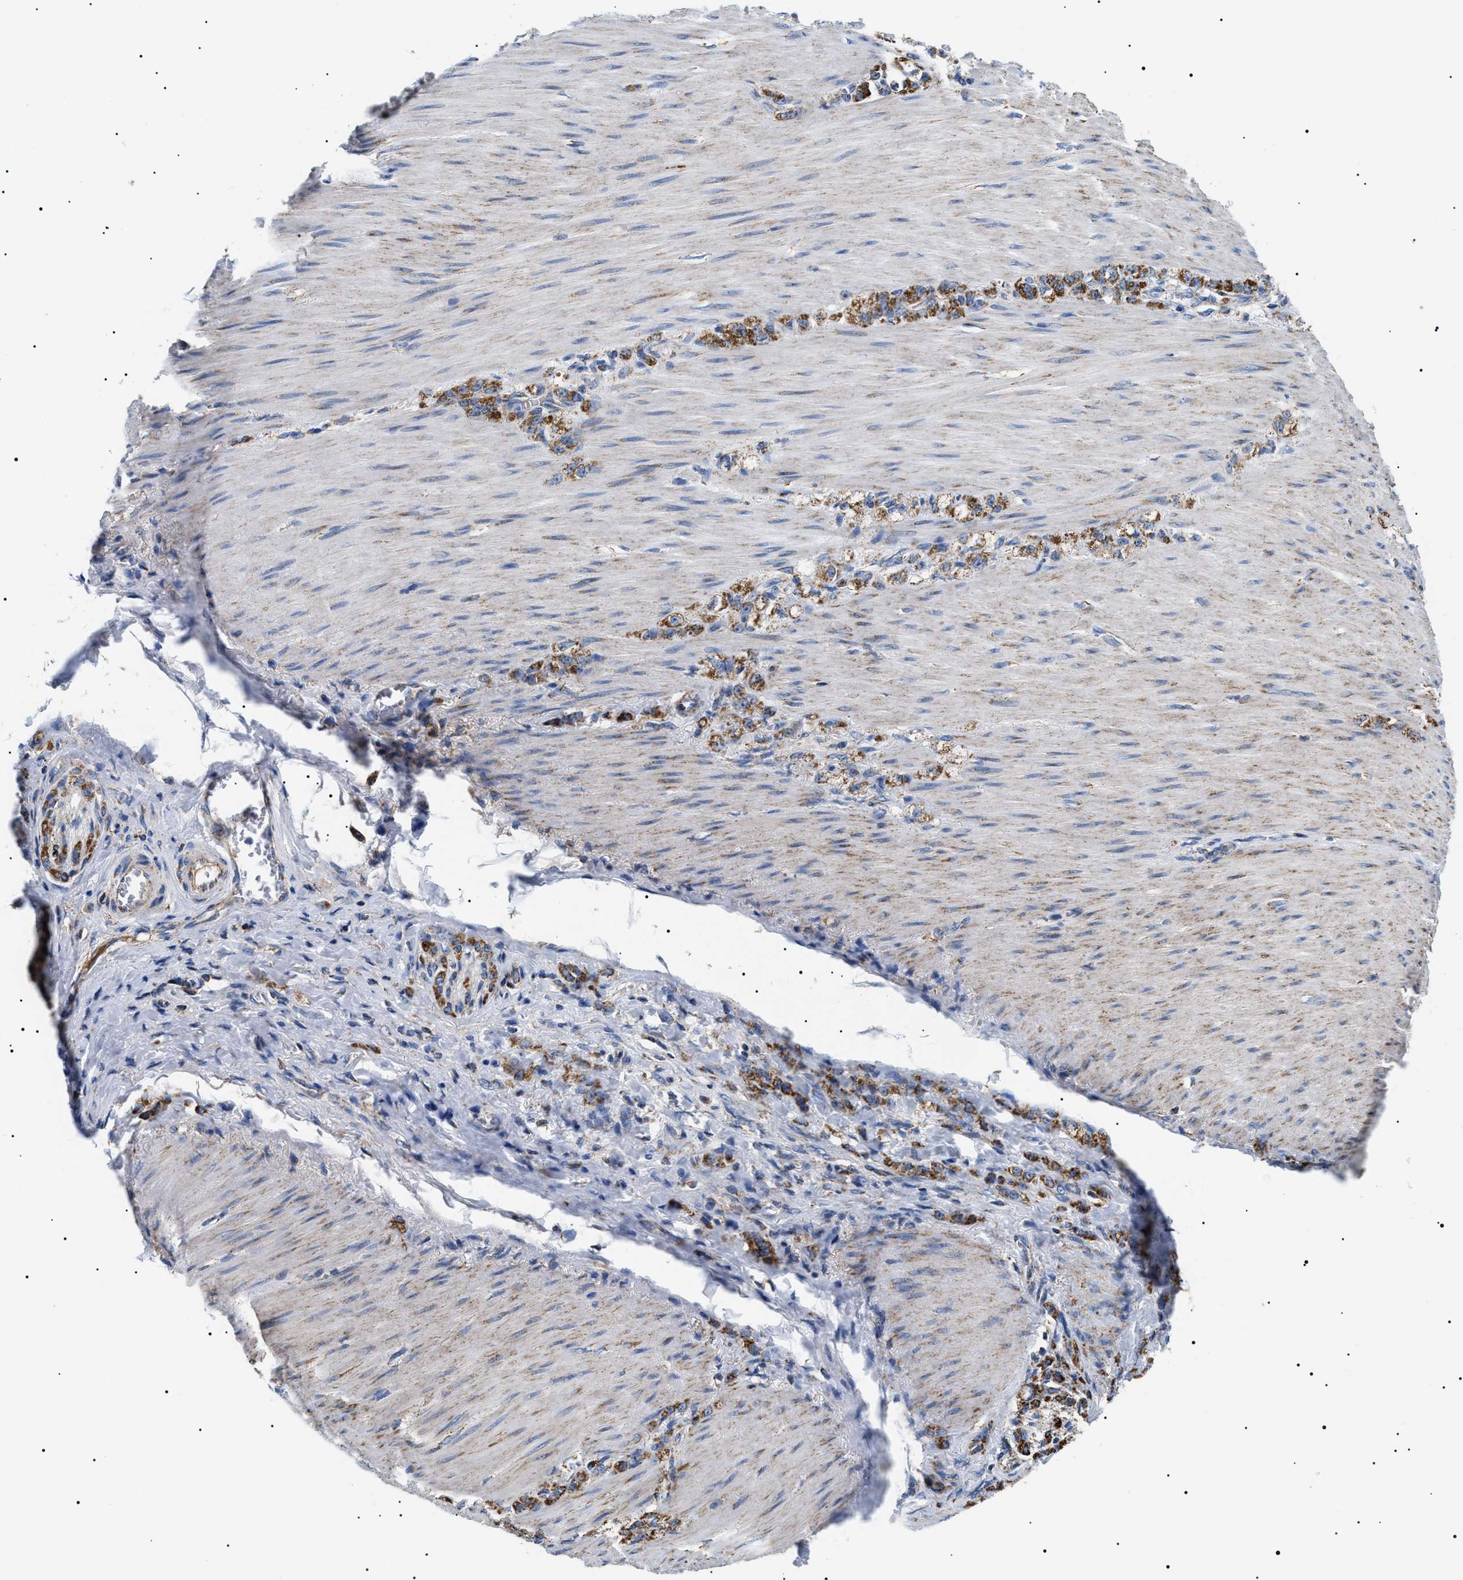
{"staining": {"intensity": "strong", "quantity": ">75%", "location": "cytoplasmic/membranous"}, "tissue": "stomach cancer", "cell_type": "Tumor cells", "image_type": "cancer", "snomed": [{"axis": "morphology", "description": "Normal tissue, NOS"}, {"axis": "morphology", "description": "Adenocarcinoma, NOS"}, {"axis": "topography", "description": "Stomach"}], "caption": "Brown immunohistochemical staining in human stomach cancer shows strong cytoplasmic/membranous positivity in approximately >75% of tumor cells.", "gene": "OXSM", "patient": {"sex": "male", "age": 82}}